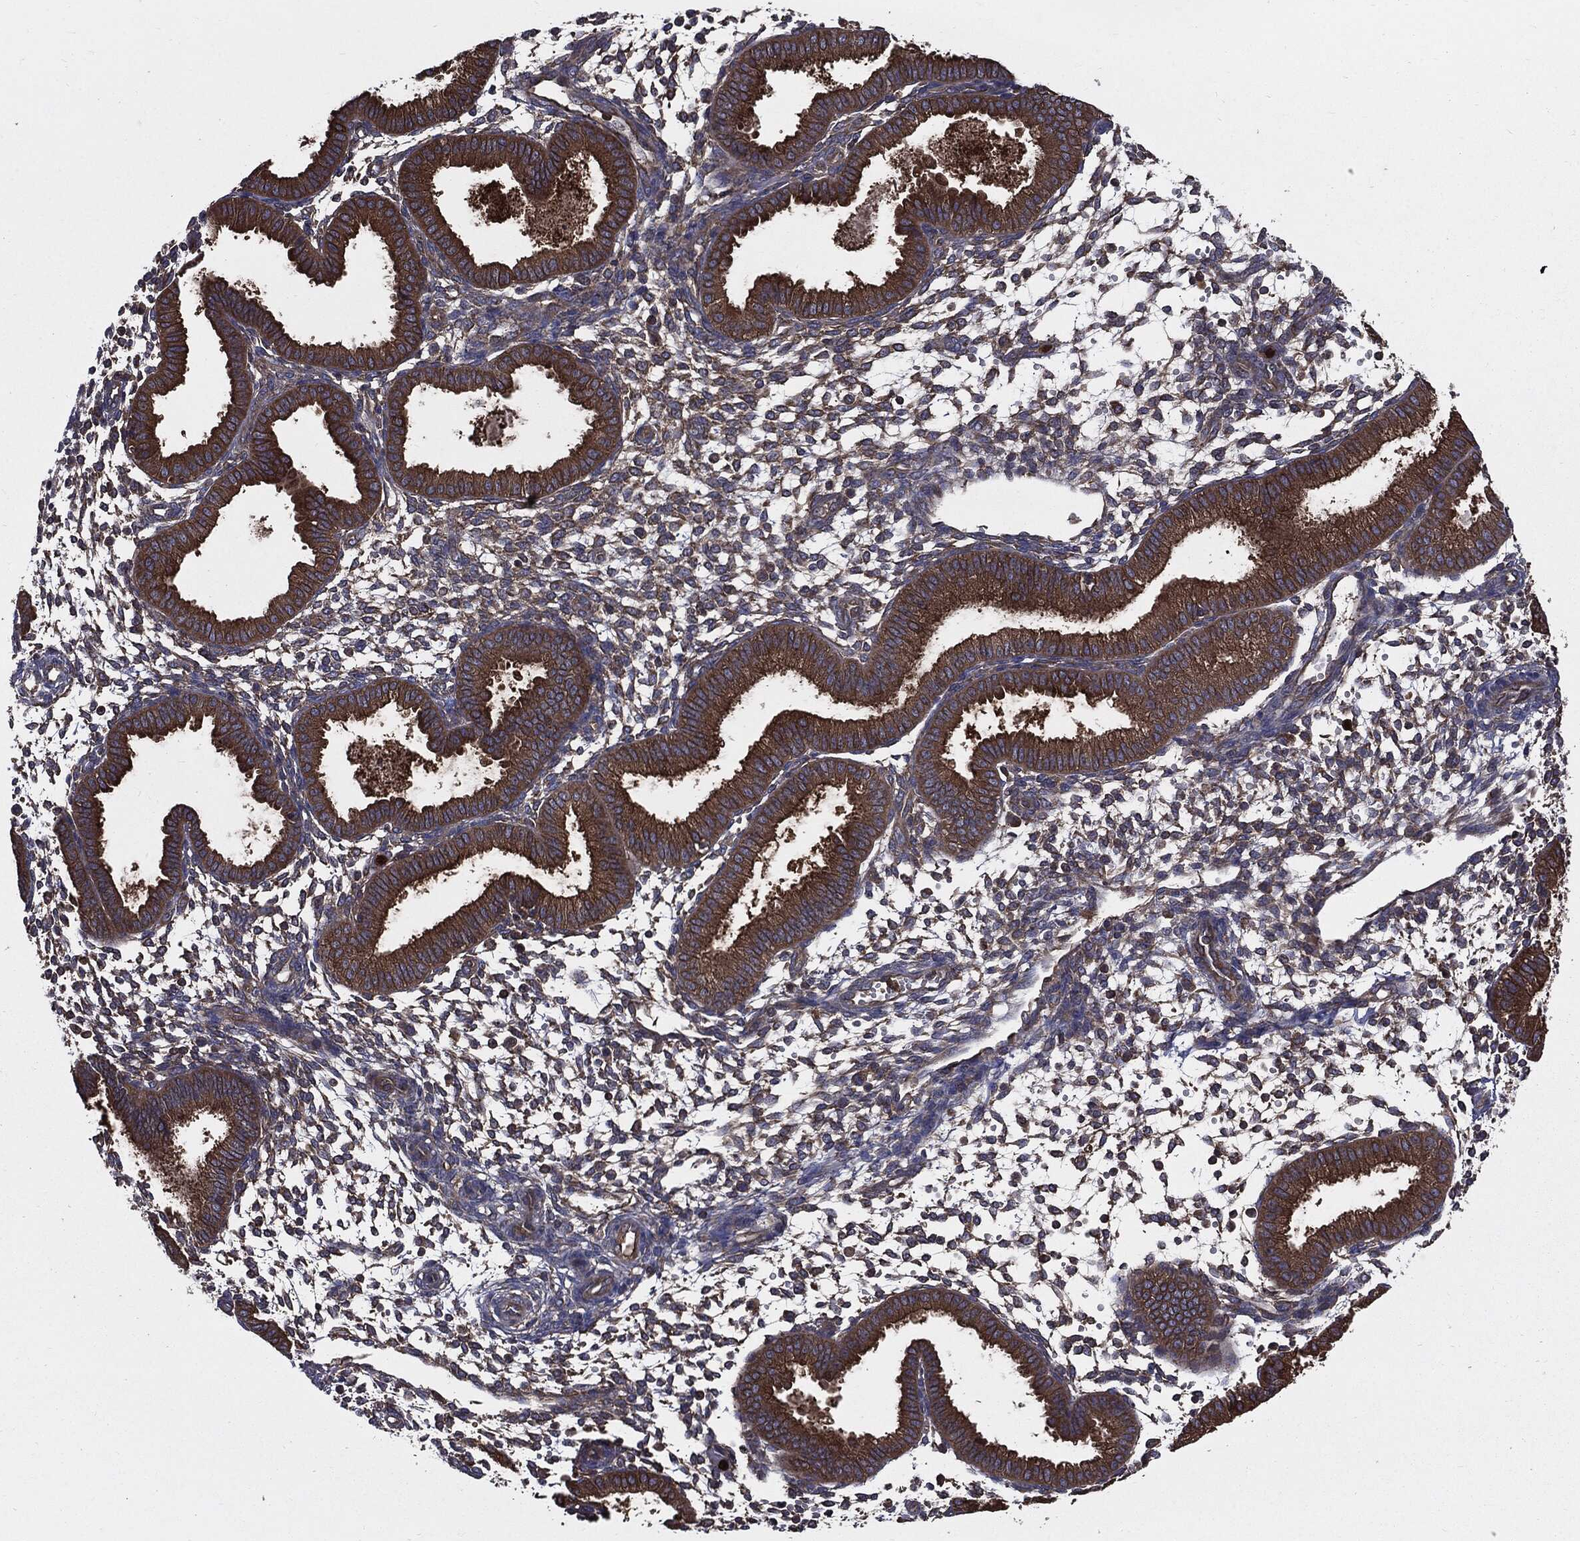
{"staining": {"intensity": "strong", "quantity": "<25%", "location": "cytoplasmic/membranous"}, "tissue": "endometrium", "cell_type": "Cells in endometrial stroma", "image_type": "normal", "snomed": [{"axis": "morphology", "description": "Normal tissue, NOS"}, {"axis": "topography", "description": "Endometrium"}], "caption": "An image of endometrium stained for a protein shows strong cytoplasmic/membranous brown staining in cells in endometrial stroma.", "gene": "PDCD6IP", "patient": {"sex": "female", "age": 43}}